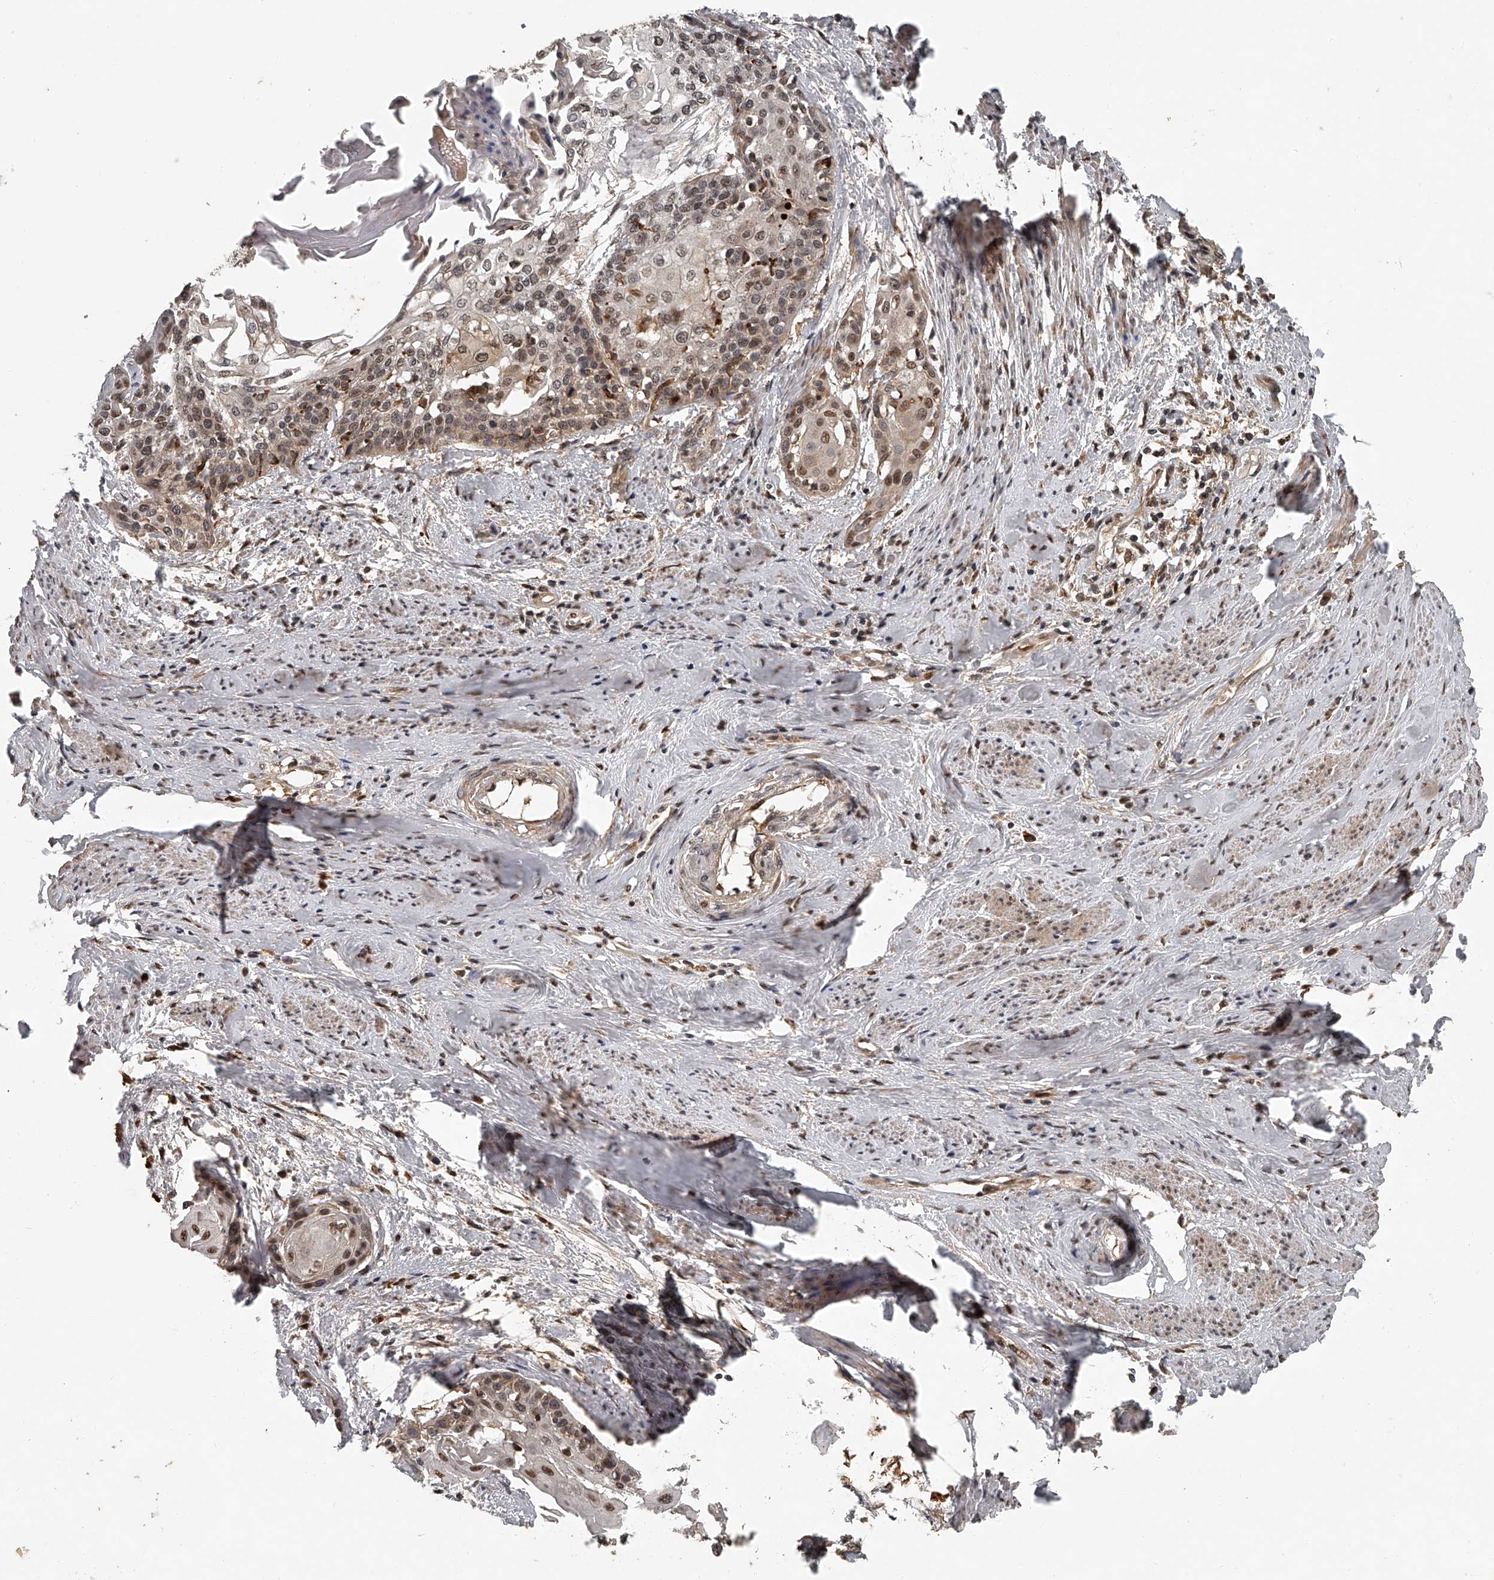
{"staining": {"intensity": "moderate", "quantity": "25%-75%", "location": "nuclear"}, "tissue": "cervical cancer", "cell_type": "Tumor cells", "image_type": "cancer", "snomed": [{"axis": "morphology", "description": "Squamous cell carcinoma, NOS"}, {"axis": "topography", "description": "Cervix"}], "caption": "A medium amount of moderate nuclear expression is present in approximately 25%-75% of tumor cells in cervical squamous cell carcinoma tissue.", "gene": "PLEKHG1", "patient": {"sex": "female", "age": 57}}